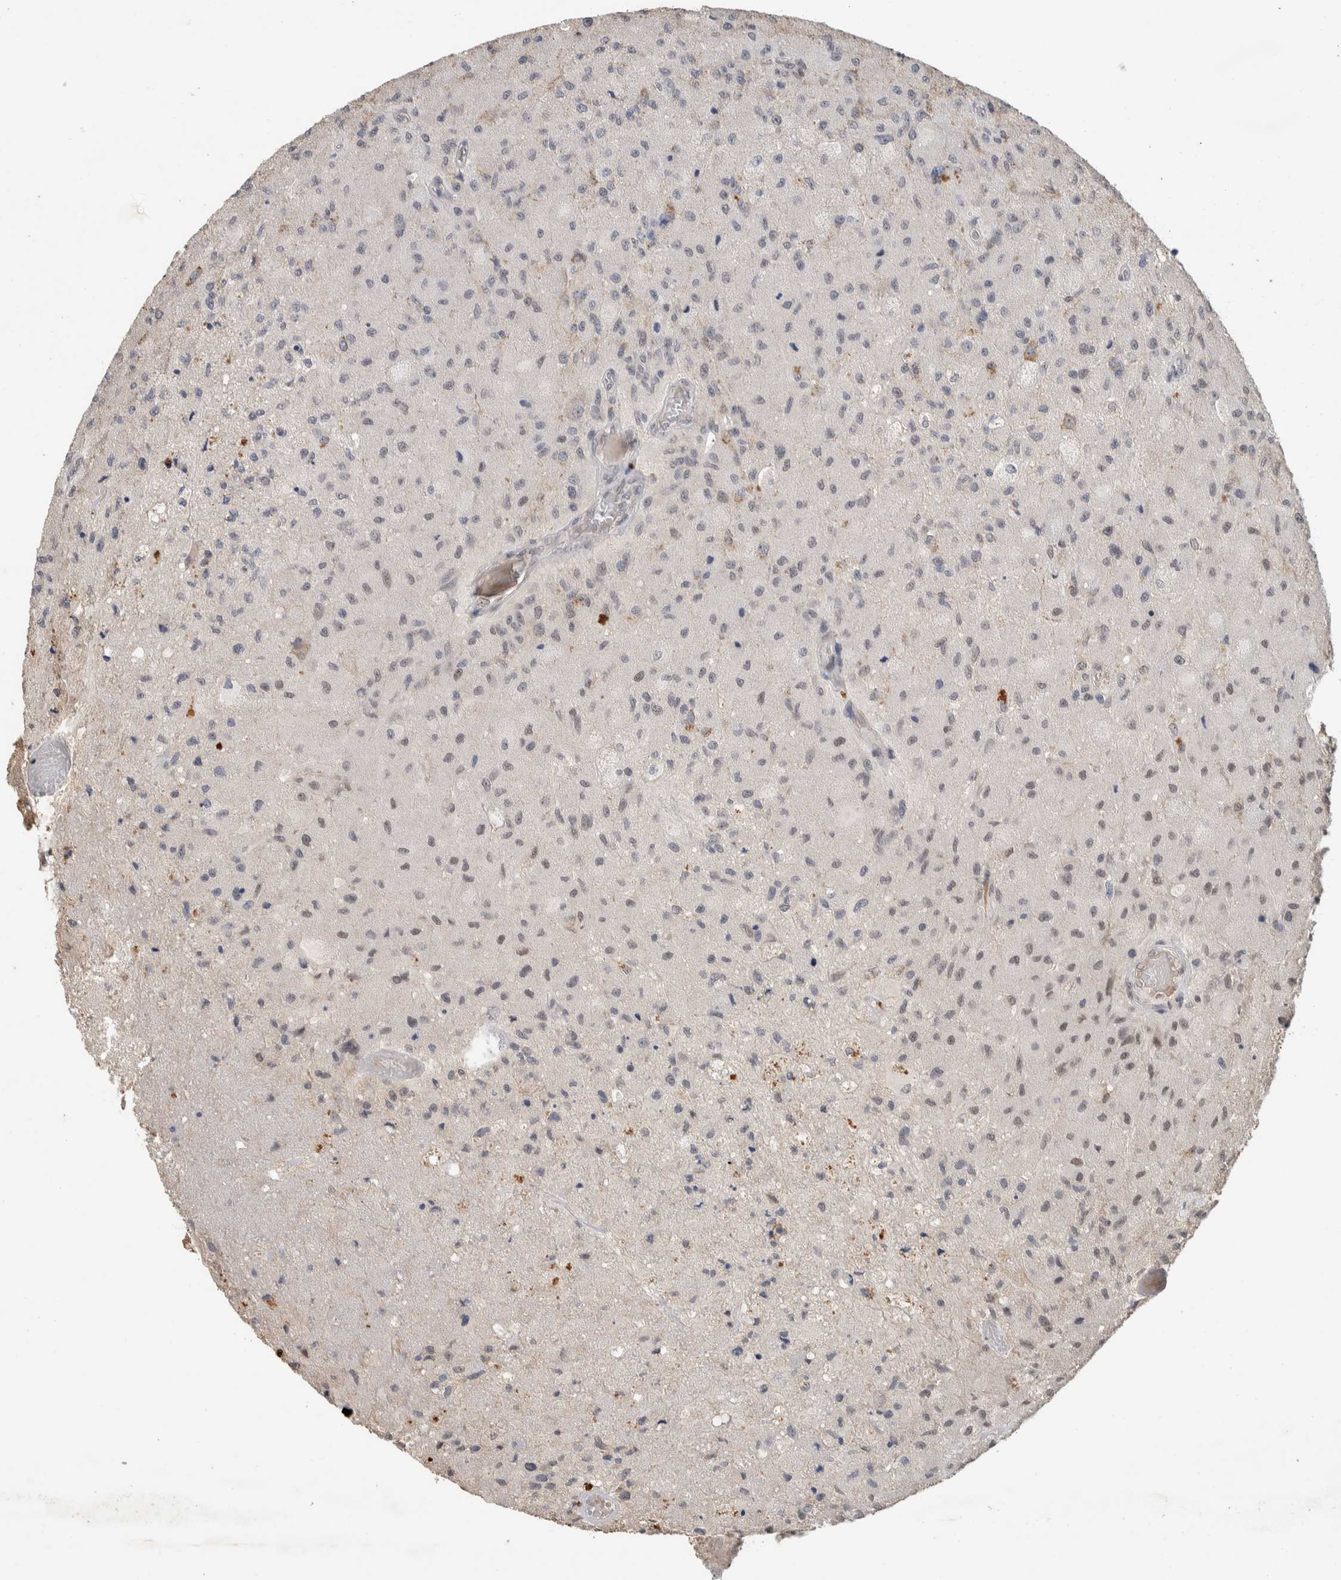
{"staining": {"intensity": "negative", "quantity": "none", "location": "none"}, "tissue": "glioma", "cell_type": "Tumor cells", "image_type": "cancer", "snomed": [{"axis": "morphology", "description": "Normal tissue, NOS"}, {"axis": "morphology", "description": "Glioma, malignant, High grade"}, {"axis": "topography", "description": "Cerebral cortex"}], "caption": "Protein analysis of glioma reveals no significant staining in tumor cells.", "gene": "CYSRT1", "patient": {"sex": "male", "age": 77}}